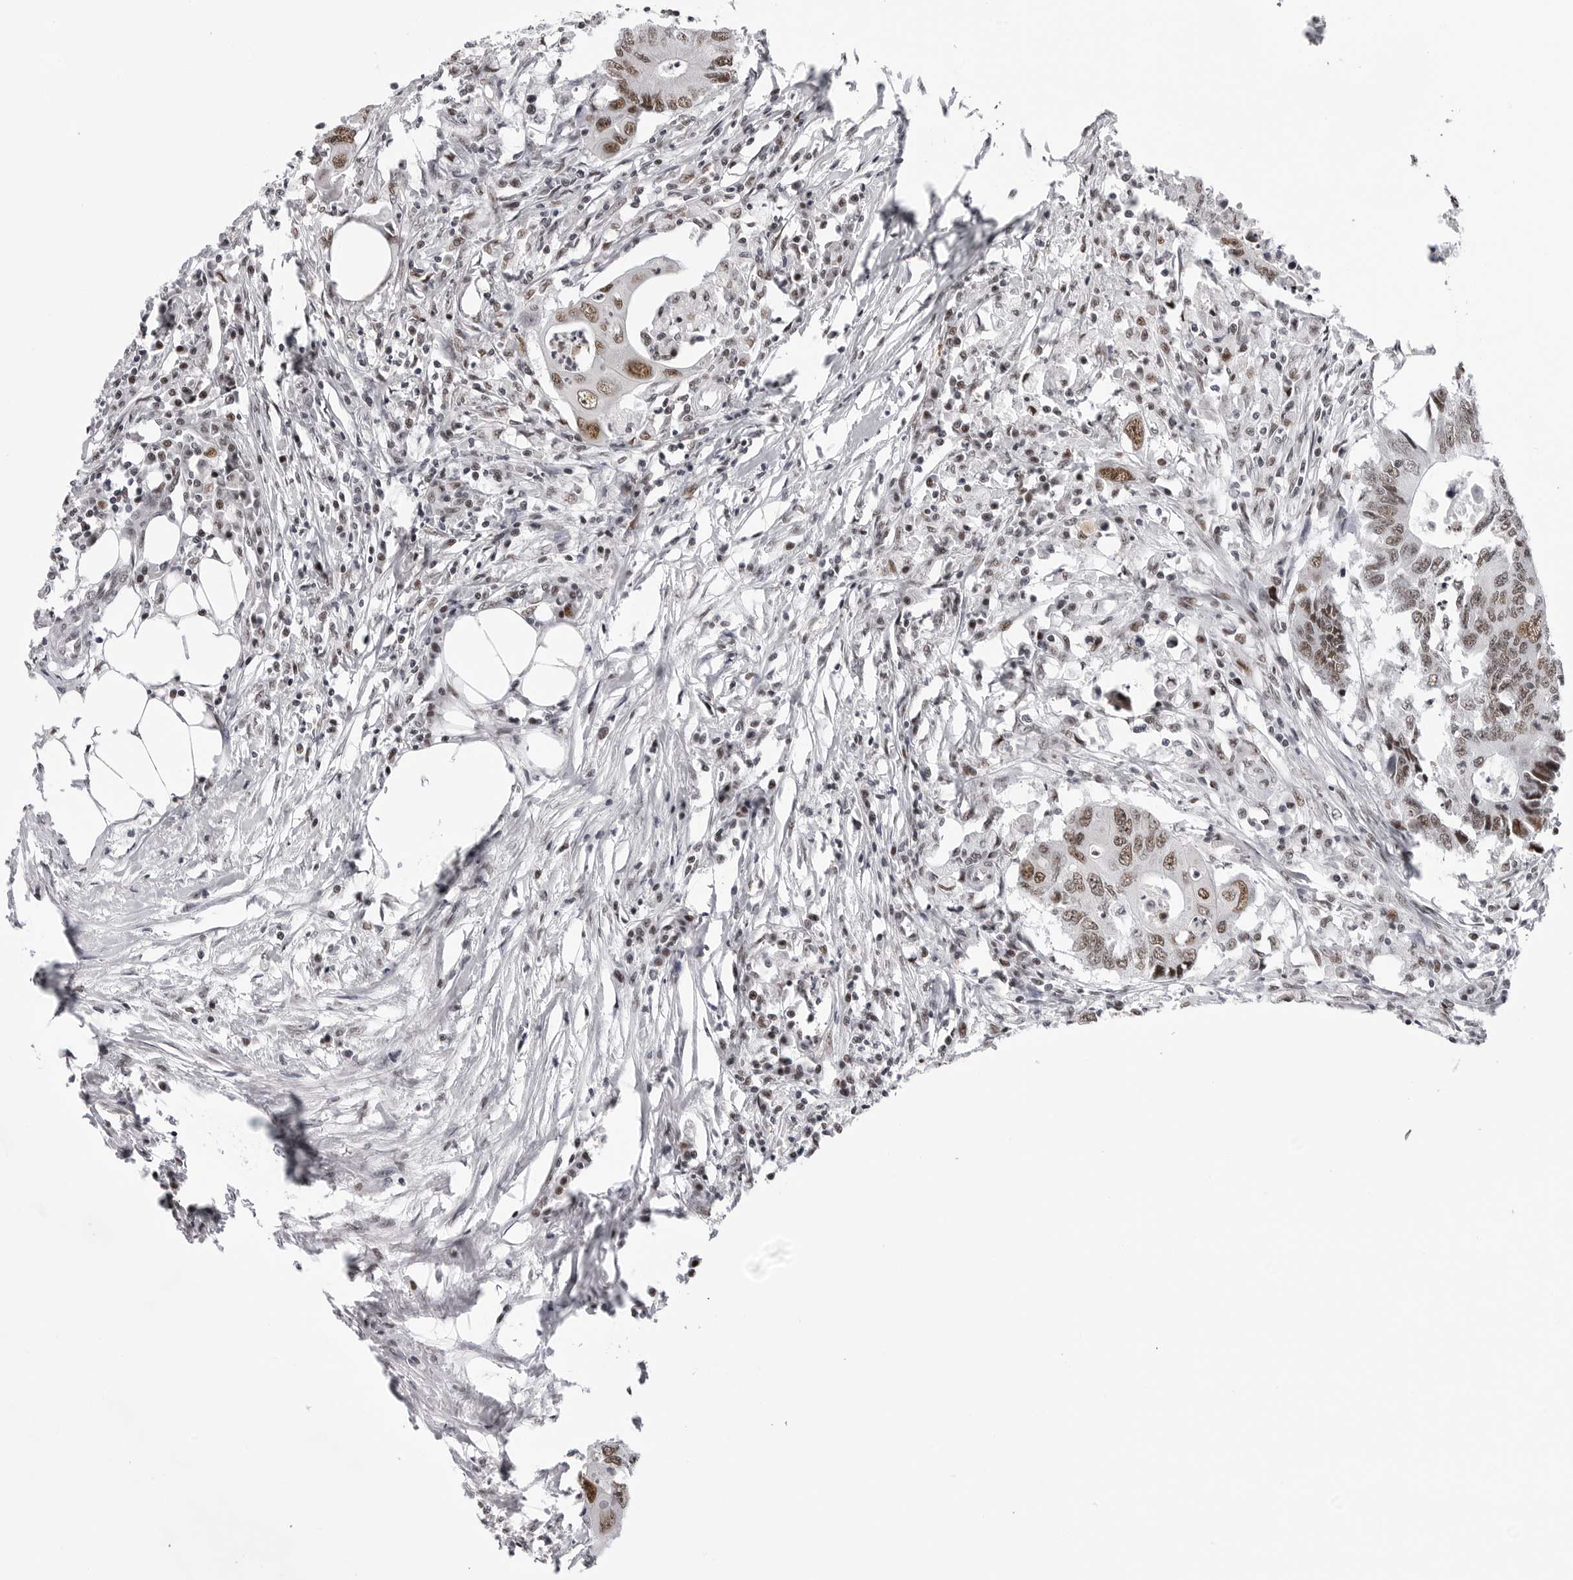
{"staining": {"intensity": "moderate", "quantity": ">75%", "location": "nuclear"}, "tissue": "colorectal cancer", "cell_type": "Tumor cells", "image_type": "cancer", "snomed": [{"axis": "morphology", "description": "Adenocarcinoma, NOS"}, {"axis": "topography", "description": "Colon"}], "caption": "Immunohistochemical staining of human colorectal adenocarcinoma reveals moderate nuclear protein staining in about >75% of tumor cells.", "gene": "SF3B4", "patient": {"sex": "male", "age": 71}}